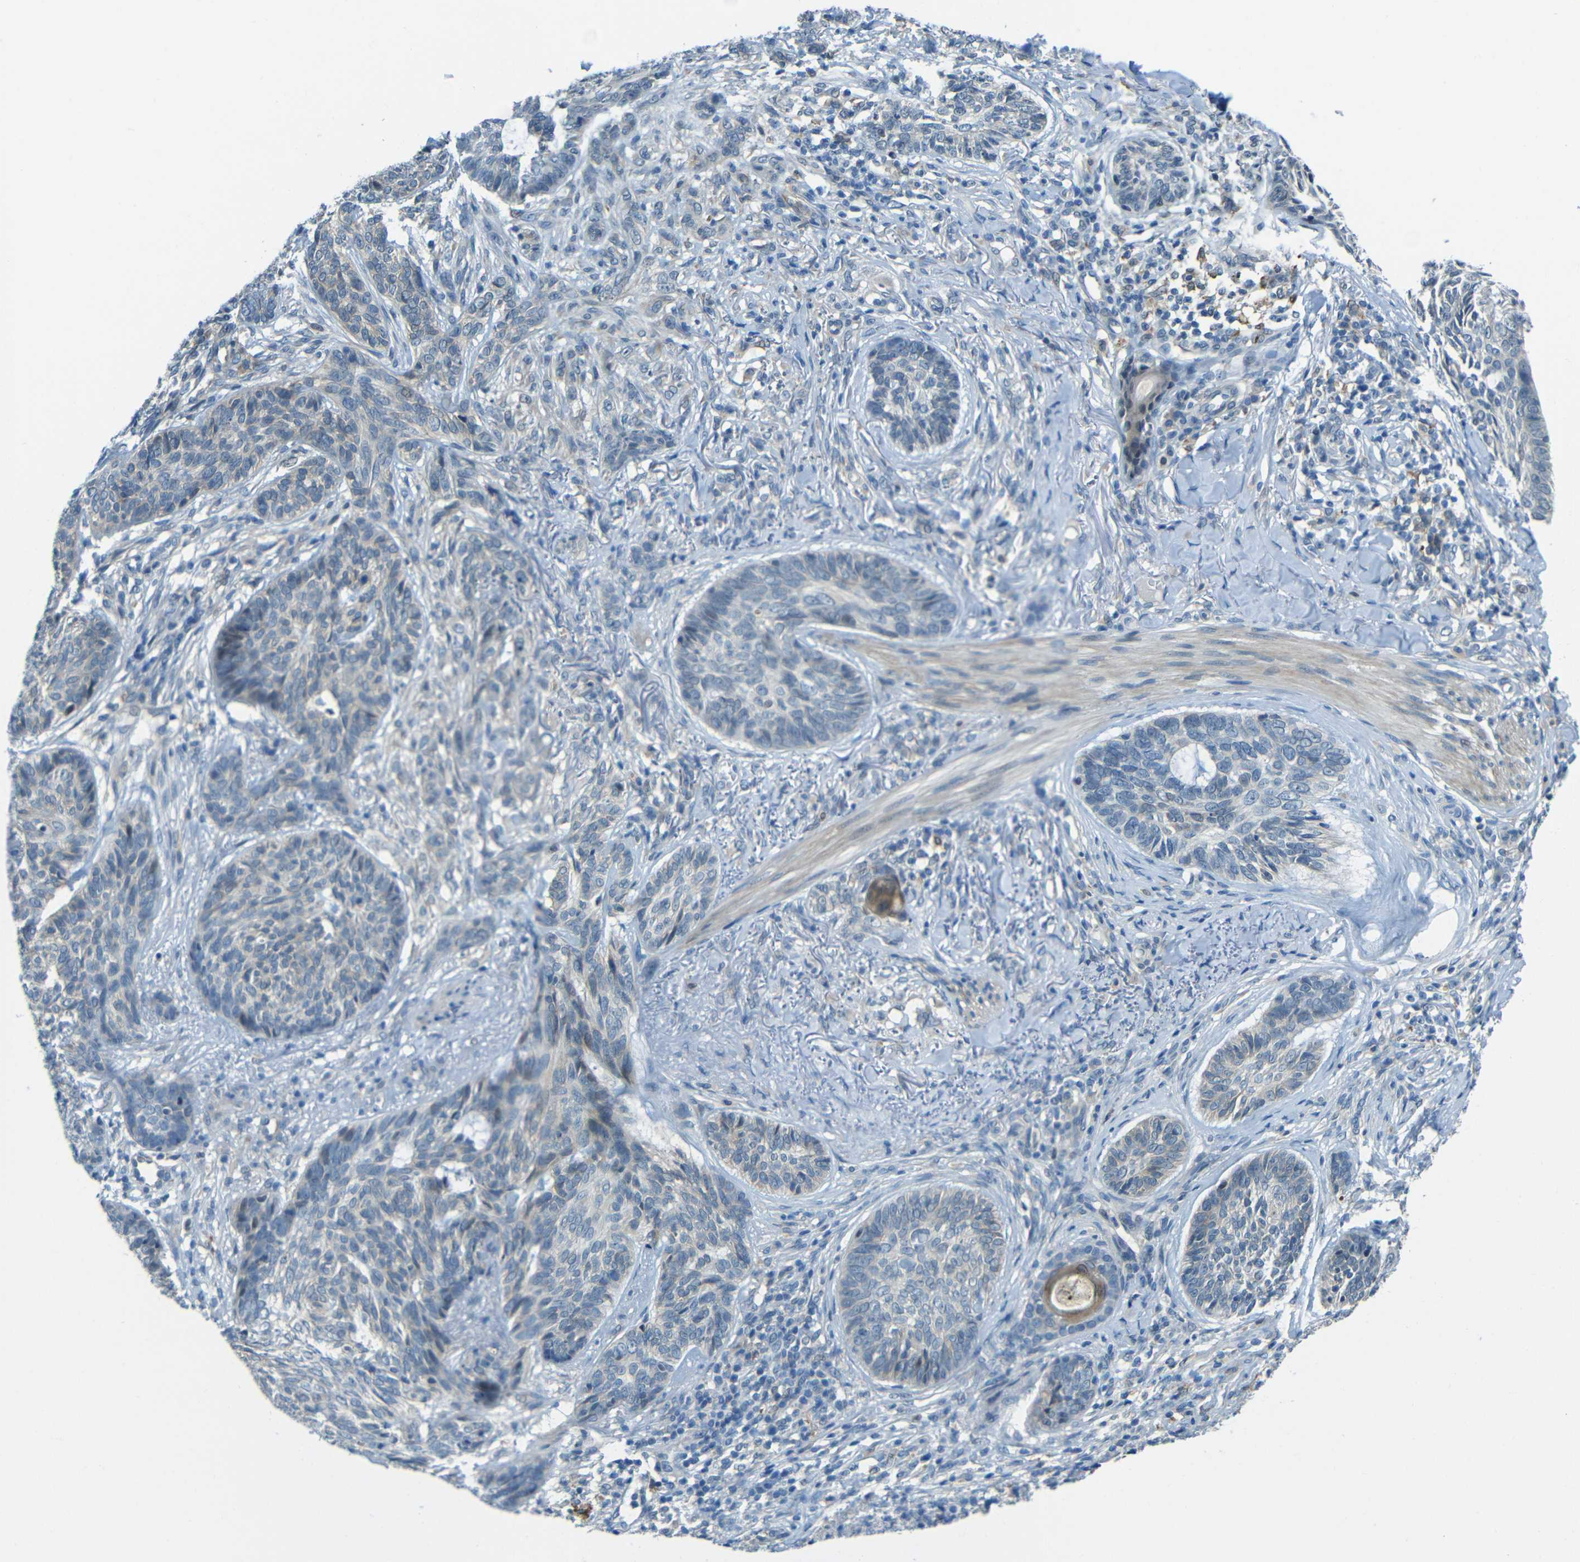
{"staining": {"intensity": "negative", "quantity": "none", "location": "none"}, "tissue": "skin cancer", "cell_type": "Tumor cells", "image_type": "cancer", "snomed": [{"axis": "morphology", "description": "Basal cell carcinoma"}, {"axis": "topography", "description": "Skin"}], "caption": "Tumor cells are negative for brown protein staining in basal cell carcinoma (skin).", "gene": "ANKRD22", "patient": {"sex": "male", "age": 43}}